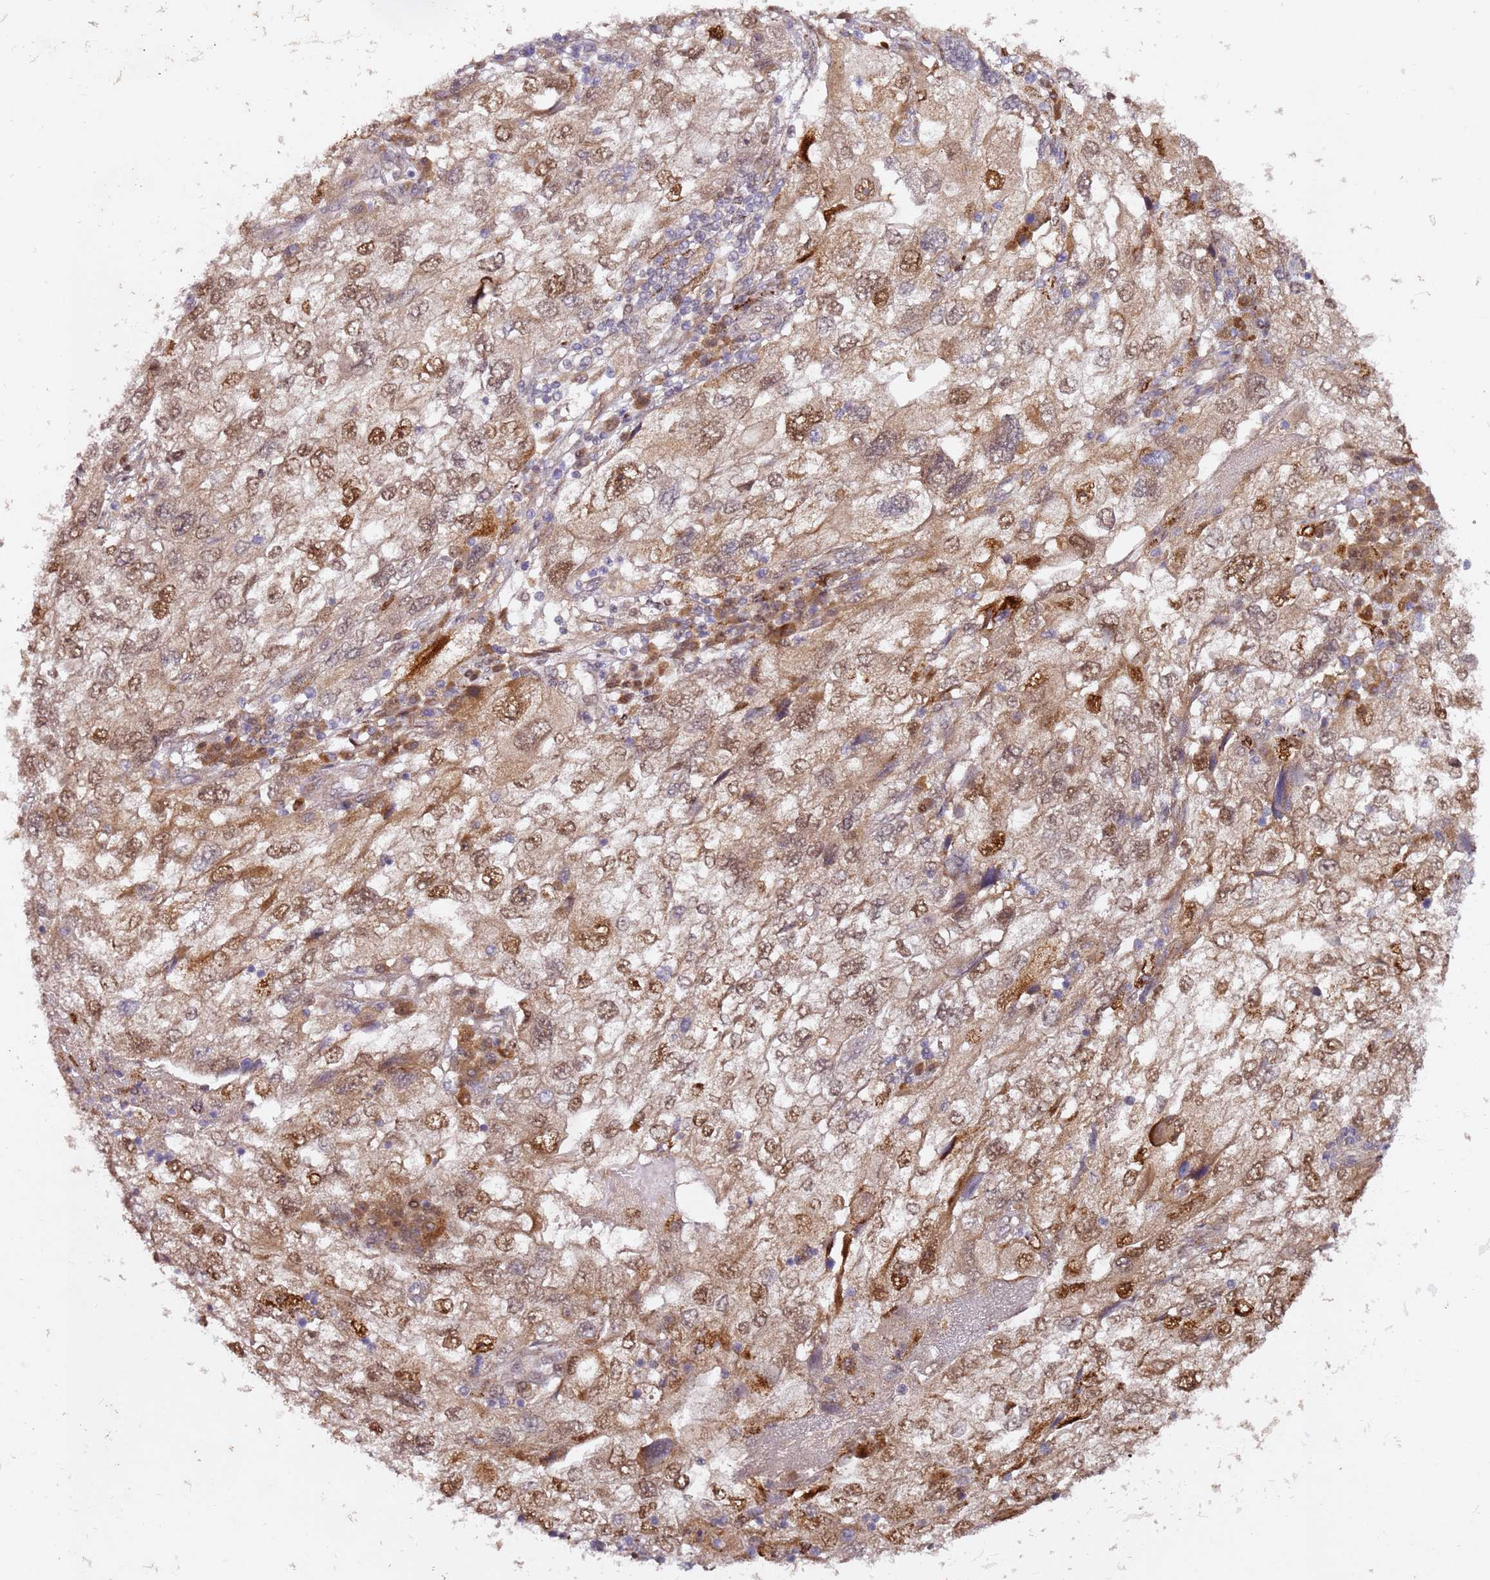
{"staining": {"intensity": "moderate", "quantity": ">75%", "location": "nuclear"}, "tissue": "endometrial cancer", "cell_type": "Tumor cells", "image_type": "cancer", "snomed": [{"axis": "morphology", "description": "Adenocarcinoma, NOS"}, {"axis": "topography", "description": "Endometrium"}], "caption": "A brown stain shows moderate nuclear positivity of a protein in adenocarcinoma (endometrial) tumor cells. (brown staining indicates protein expression, while blue staining denotes nuclei).", "gene": "ALG11", "patient": {"sex": "female", "age": 49}}